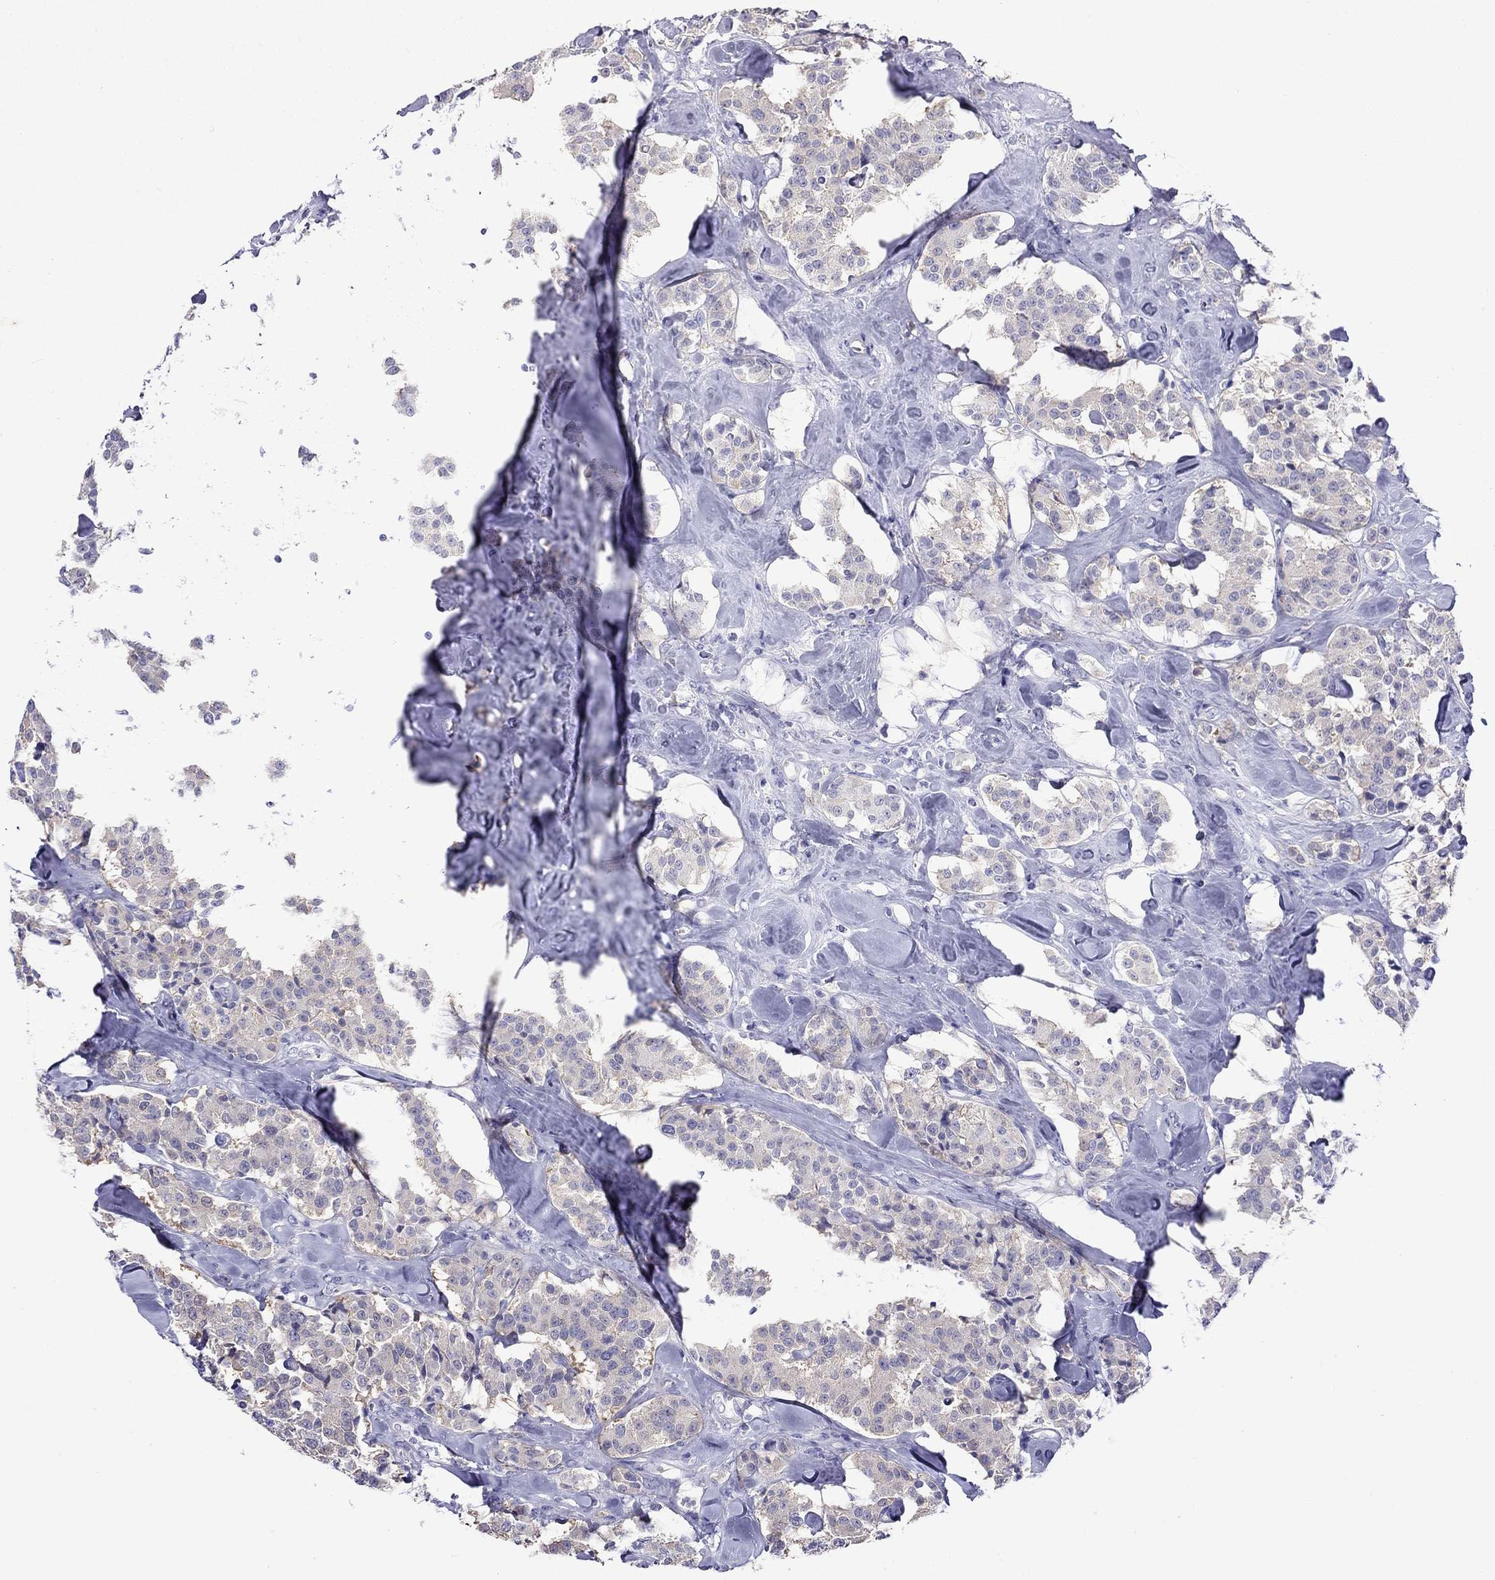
{"staining": {"intensity": "weak", "quantity": "<25%", "location": "cytoplasmic/membranous"}, "tissue": "carcinoid", "cell_type": "Tumor cells", "image_type": "cancer", "snomed": [{"axis": "morphology", "description": "Carcinoid, malignant, NOS"}, {"axis": "topography", "description": "Pancreas"}], "caption": "DAB immunohistochemical staining of carcinoid (malignant) shows no significant positivity in tumor cells. (DAB (3,3'-diaminobenzidine) immunohistochemistry (IHC) visualized using brightfield microscopy, high magnification).", "gene": "GNAT3", "patient": {"sex": "male", "age": 41}}